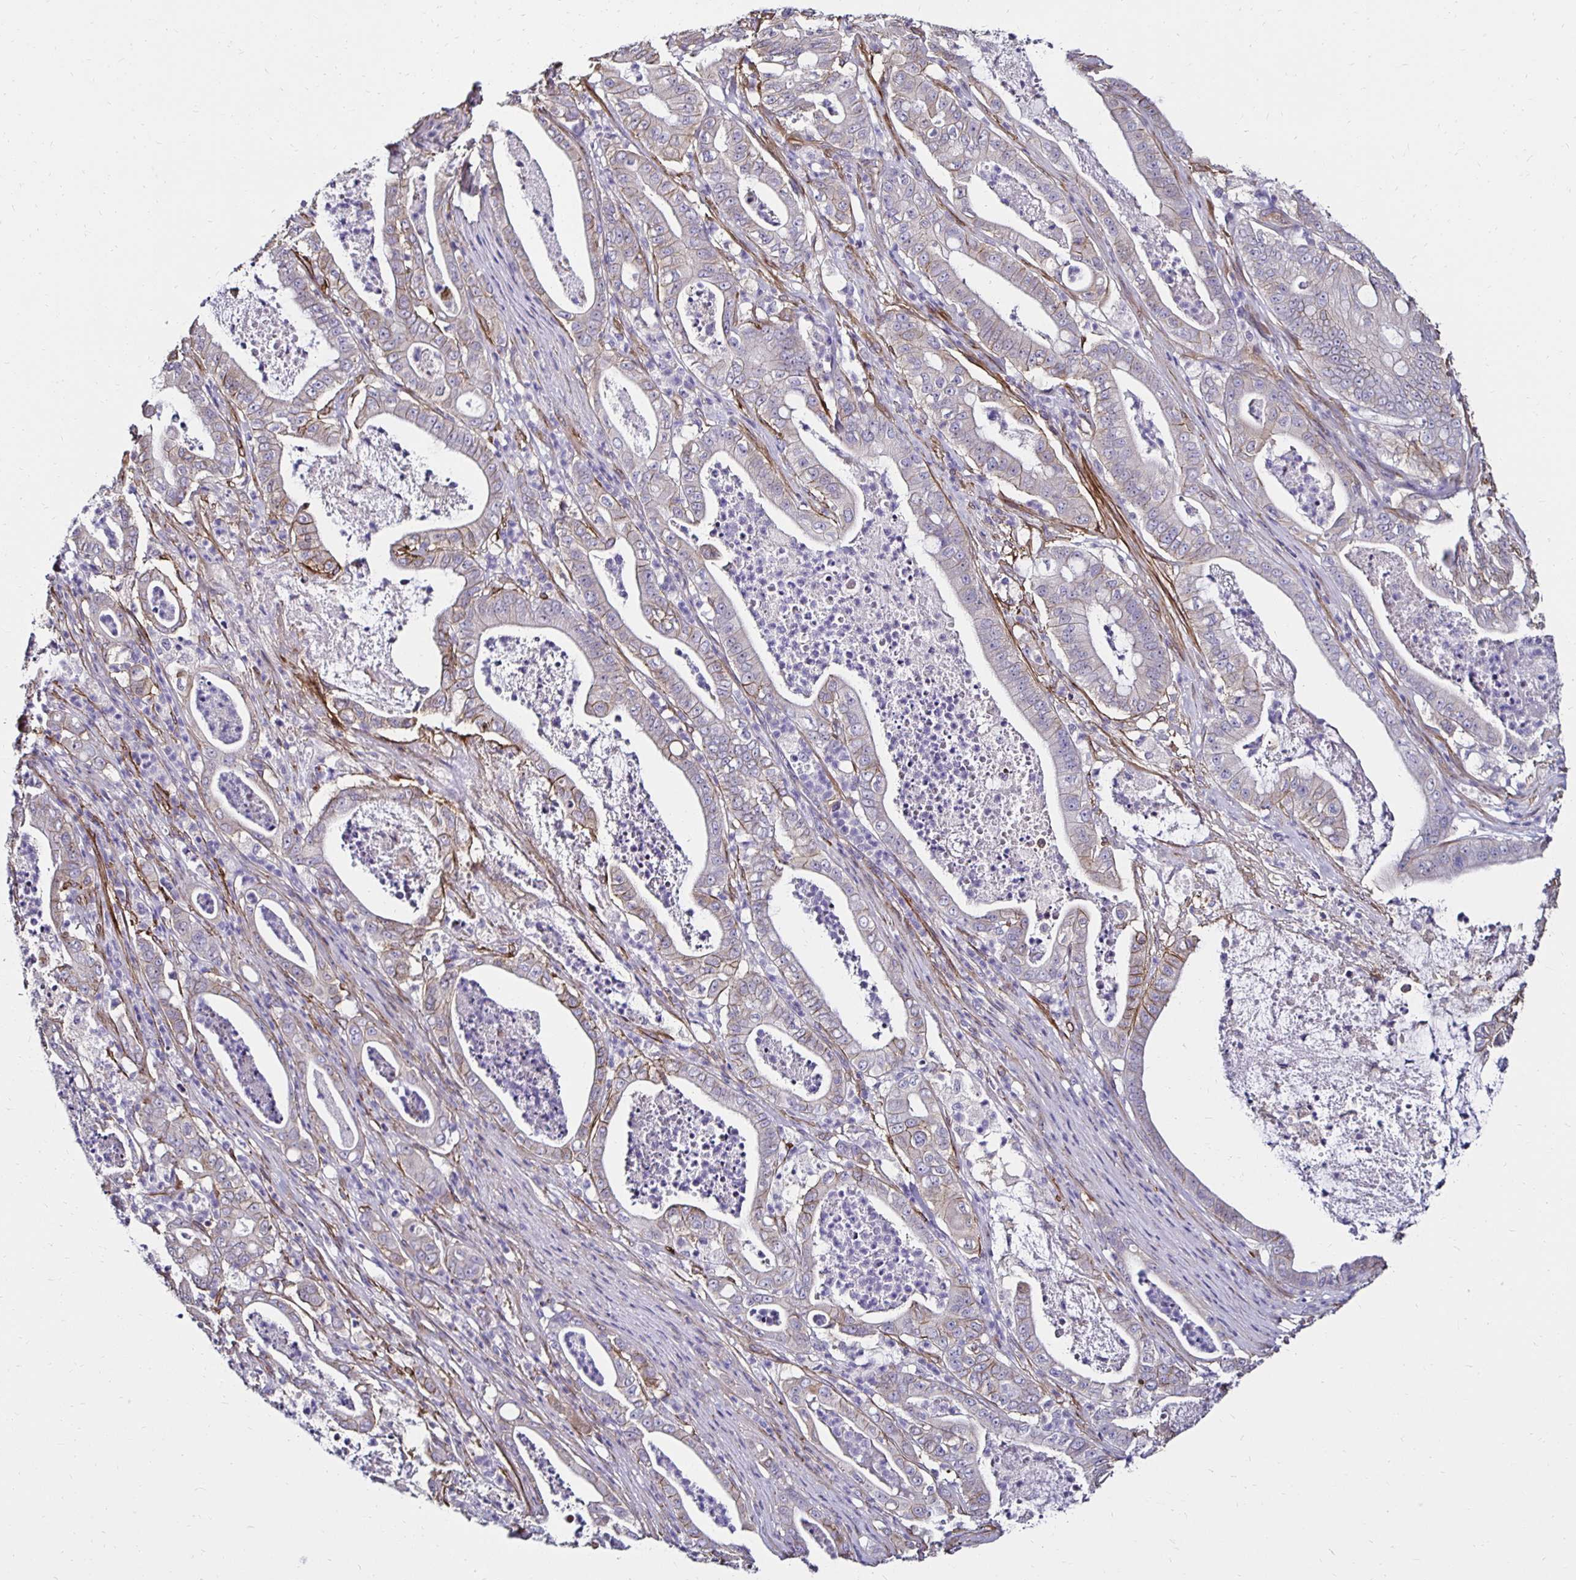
{"staining": {"intensity": "negative", "quantity": "none", "location": "none"}, "tissue": "pancreatic cancer", "cell_type": "Tumor cells", "image_type": "cancer", "snomed": [{"axis": "morphology", "description": "Adenocarcinoma, NOS"}, {"axis": "topography", "description": "Pancreas"}], "caption": "High power microscopy micrograph of an IHC micrograph of pancreatic adenocarcinoma, revealing no significant expression in tumor cells.", "gene": "ITGB1", "patient": {"sex": "male", "age": 71}}